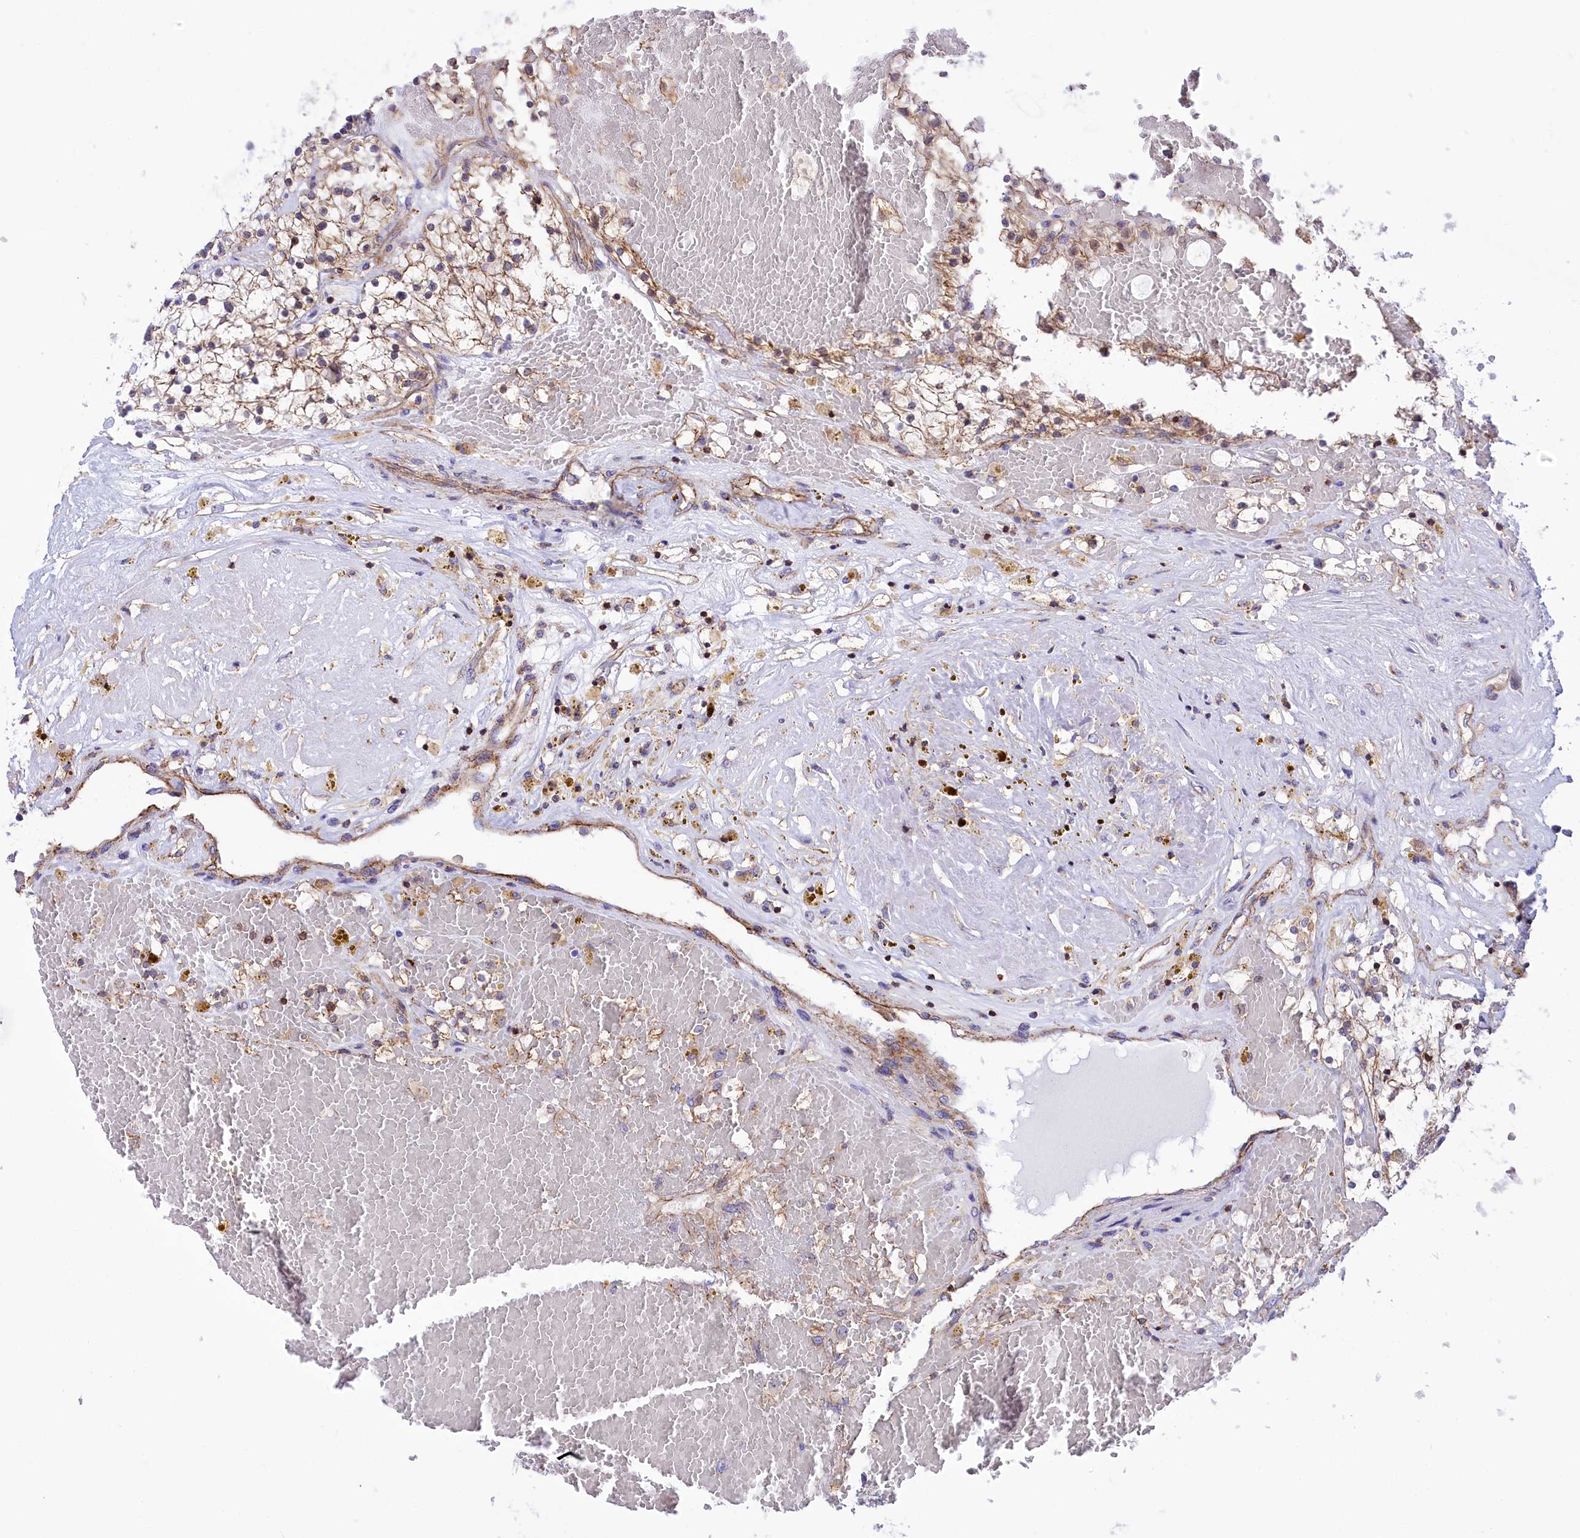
{"staining": {"intensity": "weak", "quantity": "25%-75%", "location": "cytoplasmic/membranous"}, "tissue": "renal cancer", "cell_type": "Tumor cells", "image_type": "cancer", "snomed": [{"axis": "morphology", "description": "Normal tissue, NOS"}, {"axis": "morphology", "description": "Adenocarcinoma, NOS"}, {"axis": "topography", "description": "Kidney"}], "caption": "A brown stain labels weak cytoplasmic/membranous expression of a protein in human renal cancer tumor cells.", "gene": "SEPTIN9", "patient": {"sex": "male", "age": 68}}